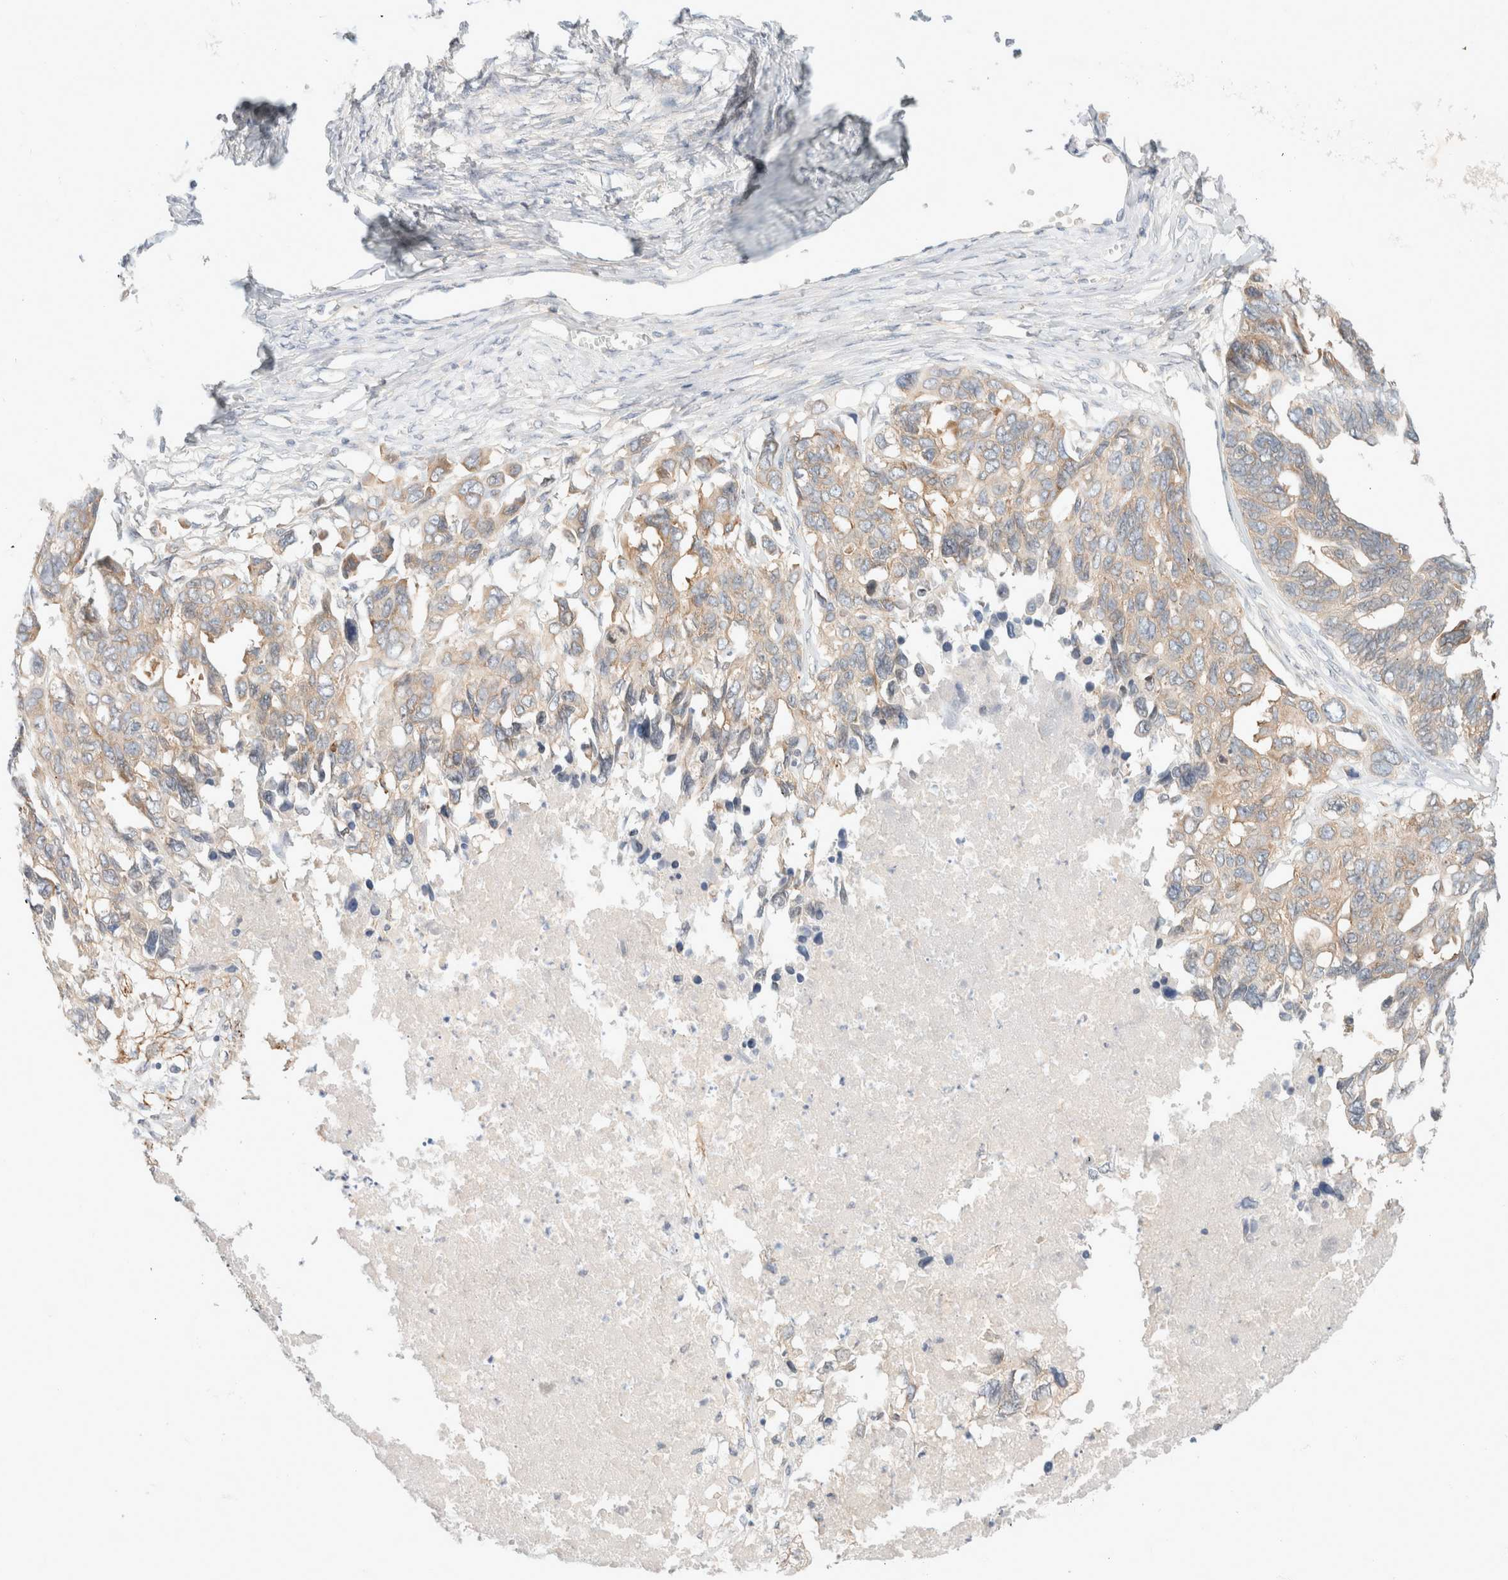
{"staining": {"intensity": "weak", "quantity": "<25%", "location": "cytoplasmic/membranous"}, "tissue": "ovarian cancer", "cell_type": "Tumor cells", "image_type": "cancer", "snomed": [{"axis": "morphology", "description": "Cystadenocarcinoma, serous, NOS"}, {"axis": "topography", "description": "Ovary"}], "caption": "Immunohistochemistry (IHC) of human ovarian cancer demonstrates no staining in tumor cells.", "gene": "MARK3", "patient": {"sex": "female", "age": 79}}